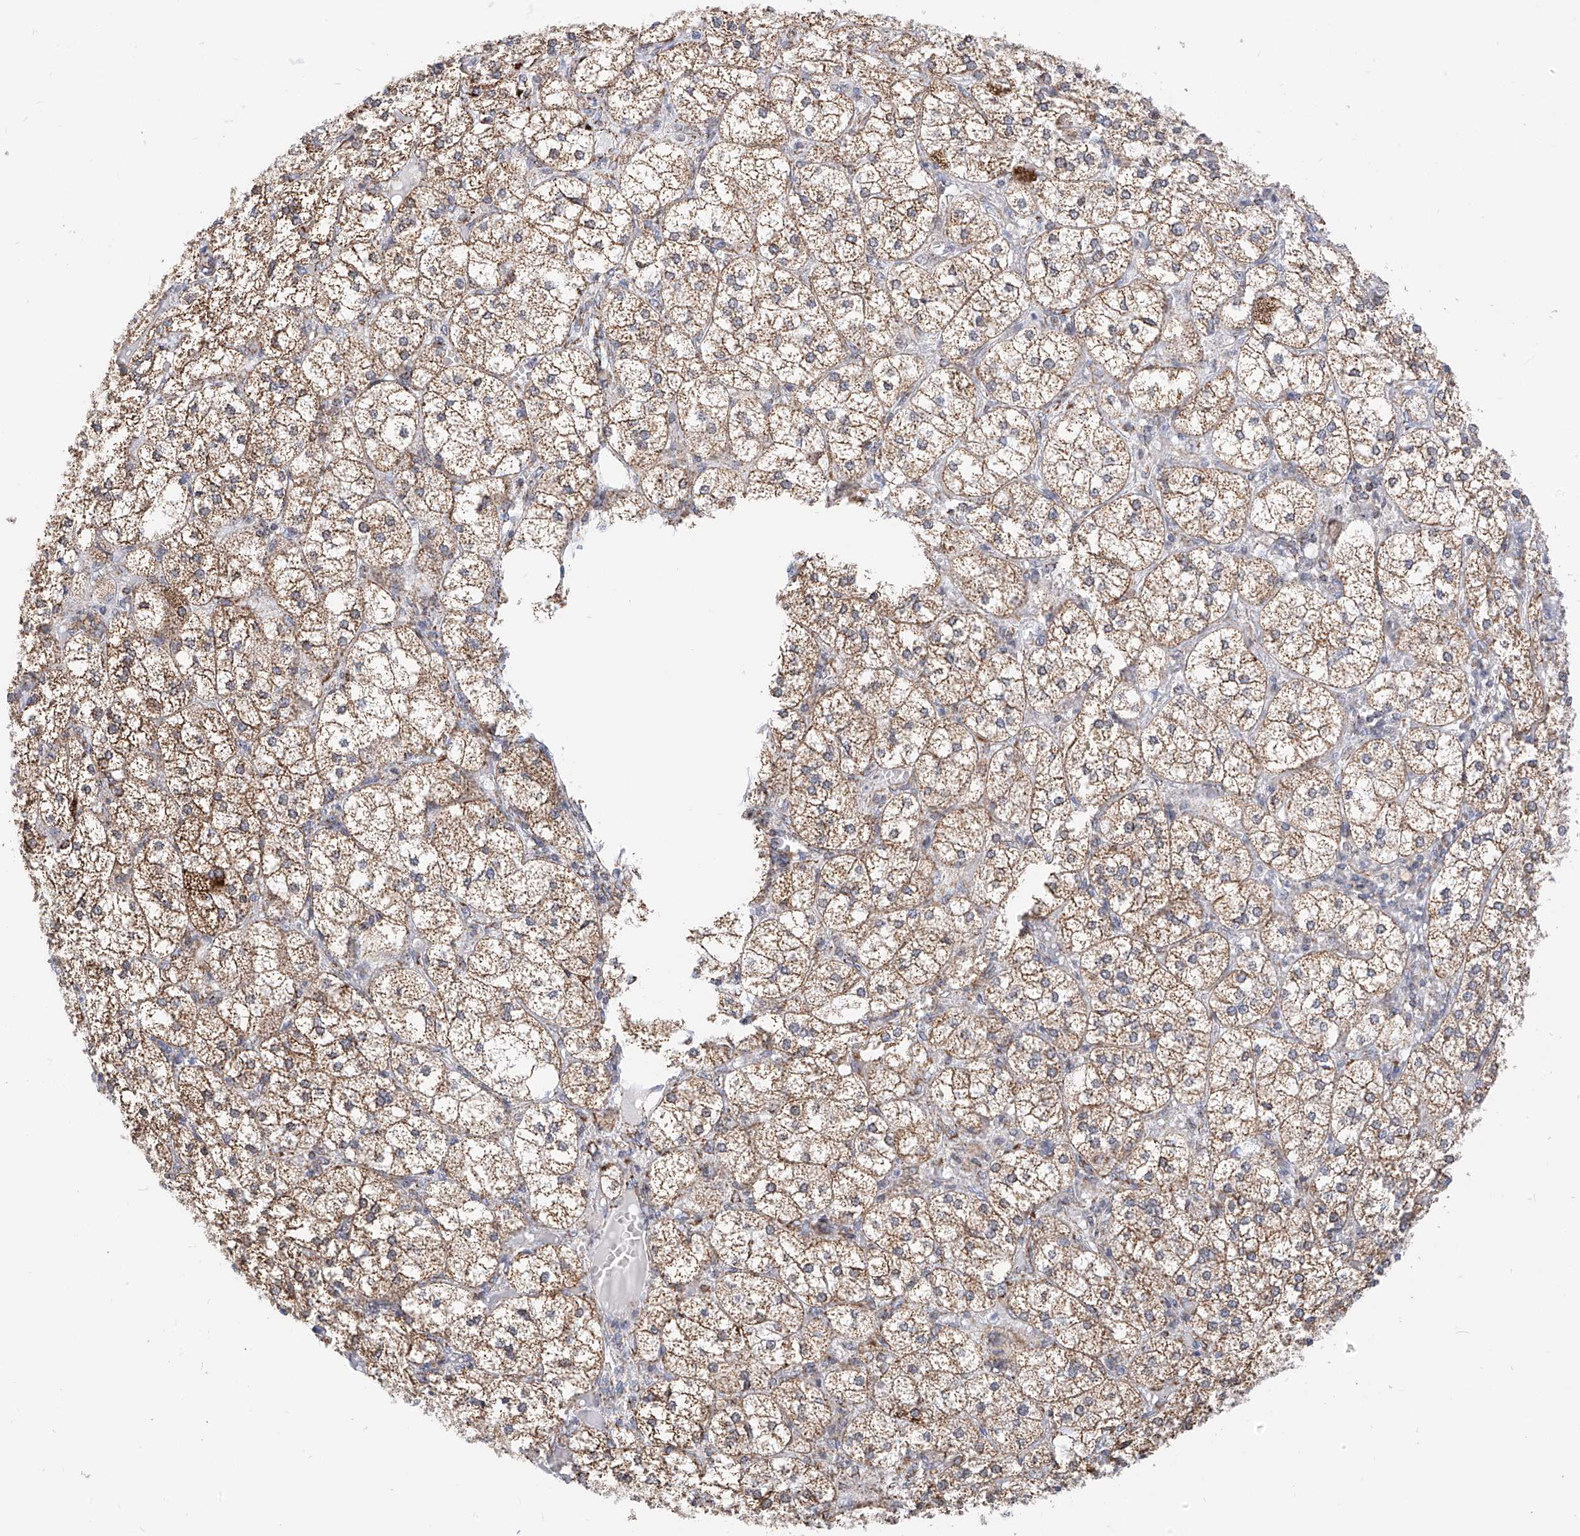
{"staining": {"intensity": "moderate", "quantity": ">75%", "location": "cytoplasmic/membranous"}, "tissue": "adrenal gland", "cell_type": "Glandular cells", "image_type": "normal", "snomed": [{"axis": "morphology", "description": "Normal tissue, NOS"}, {"axis": "topography", "description": "Adrenal gland"}], "caption": "Moderate cytoplasmic/membranous positivity for a protein is present in about >75% of glandular cells of benign adrenal gland using immunohistochemistry (IHC).", "gene": "NALCN", "patient": {"sex": "female", "age": 61}}